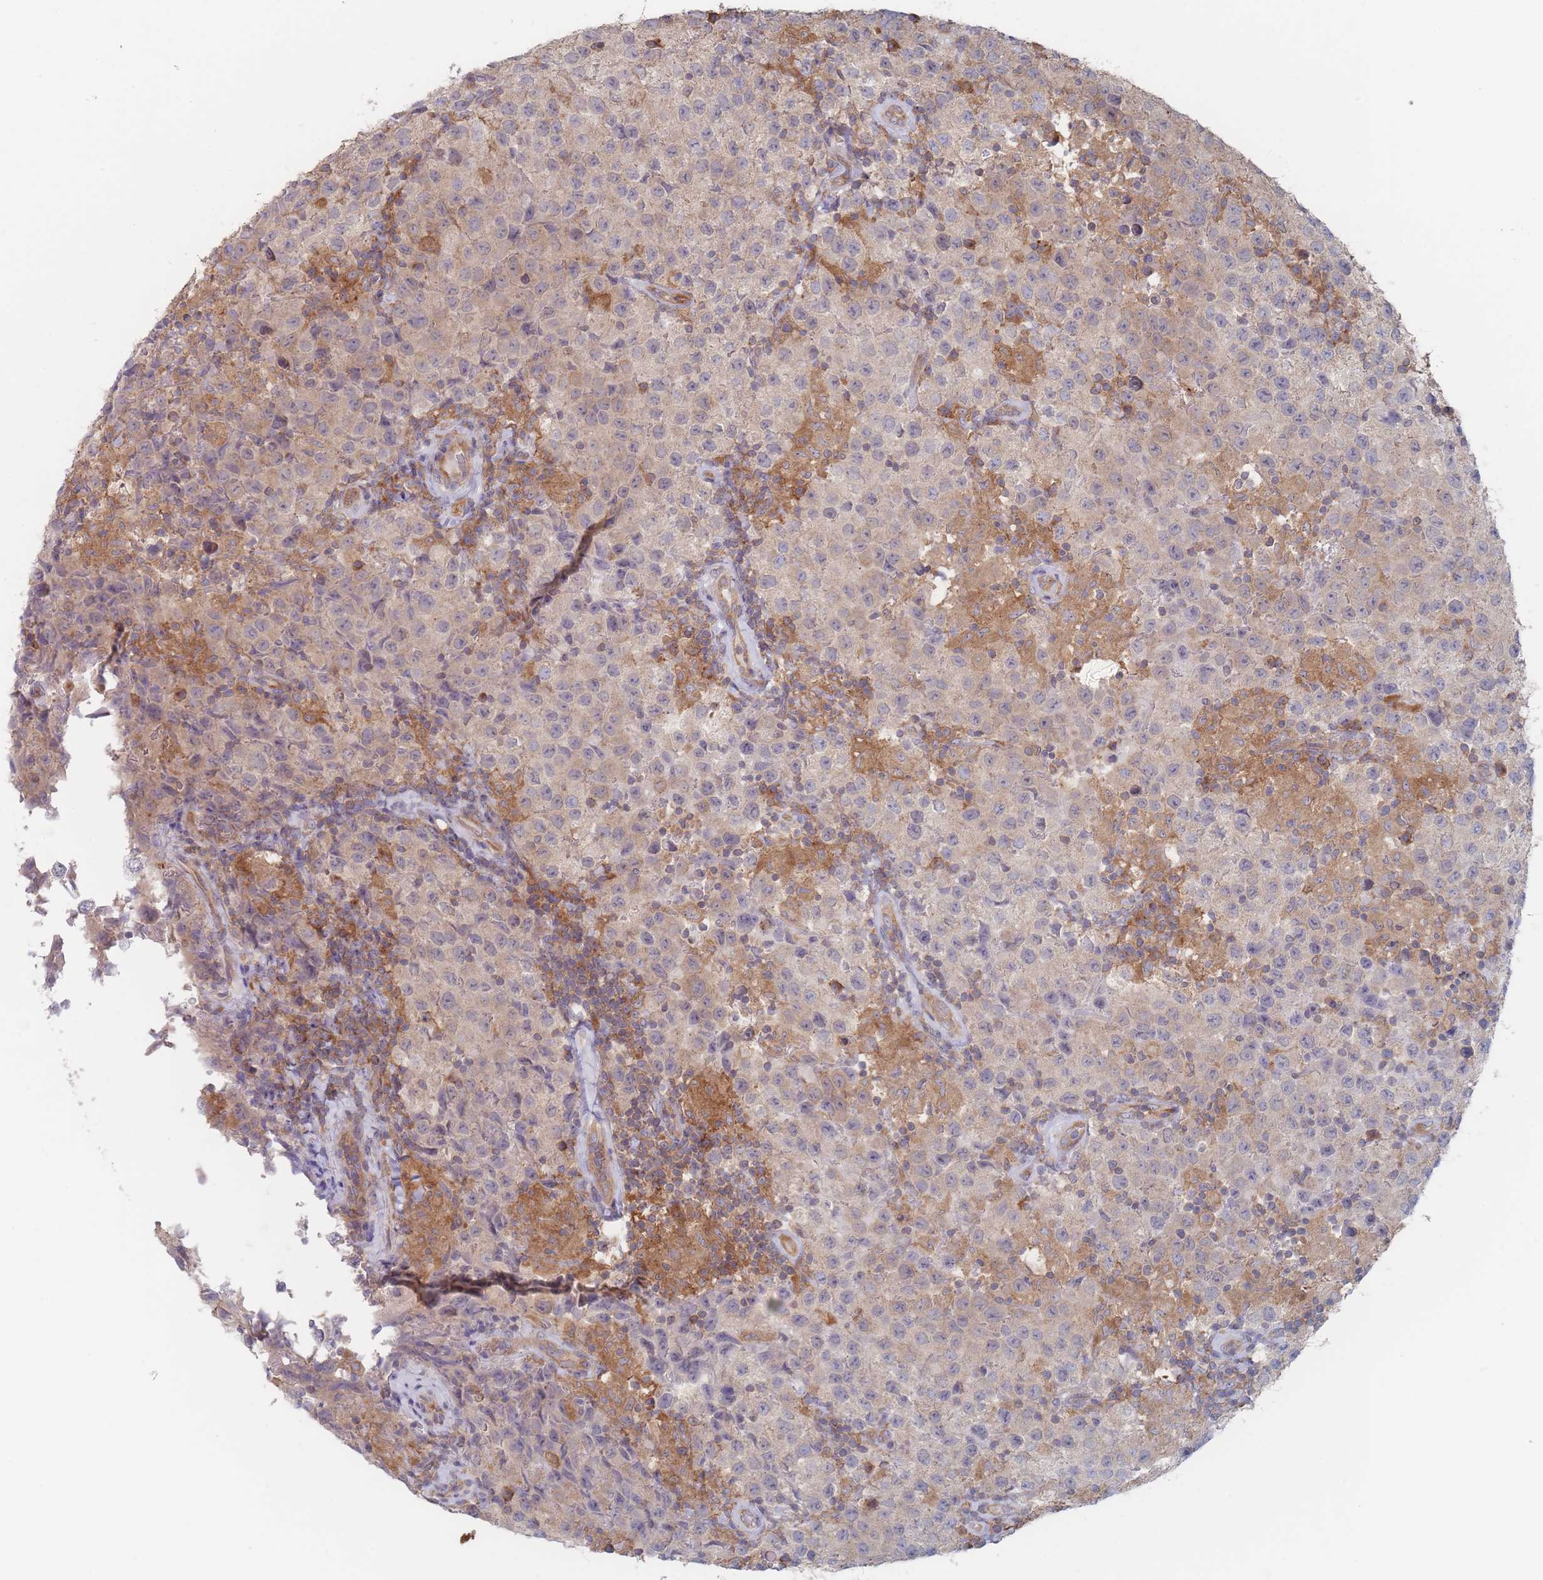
{"staining": {"intensity": "negative", "quantity": "none", "location": "none"}, "tissue": "testis cancer", "cell_type": "Tumor cells", "image_type": "cancer", "snomed": [{"axis": "morphology", "description": "Seminoma, NOS"}, {"axis": "morphology", "description": "Carcinoma, Embryonal, NOS"}, {"axis": "topography", "description": "Testis"}], "caption": "An IHC image of testis cancer (embryonal carcinoma) is shown. There is no staining in tumor cells of testis cancer (embryonal carcinoma).", "gene": "EFCC1", "patient": {"sex": "male", "age": 41}}